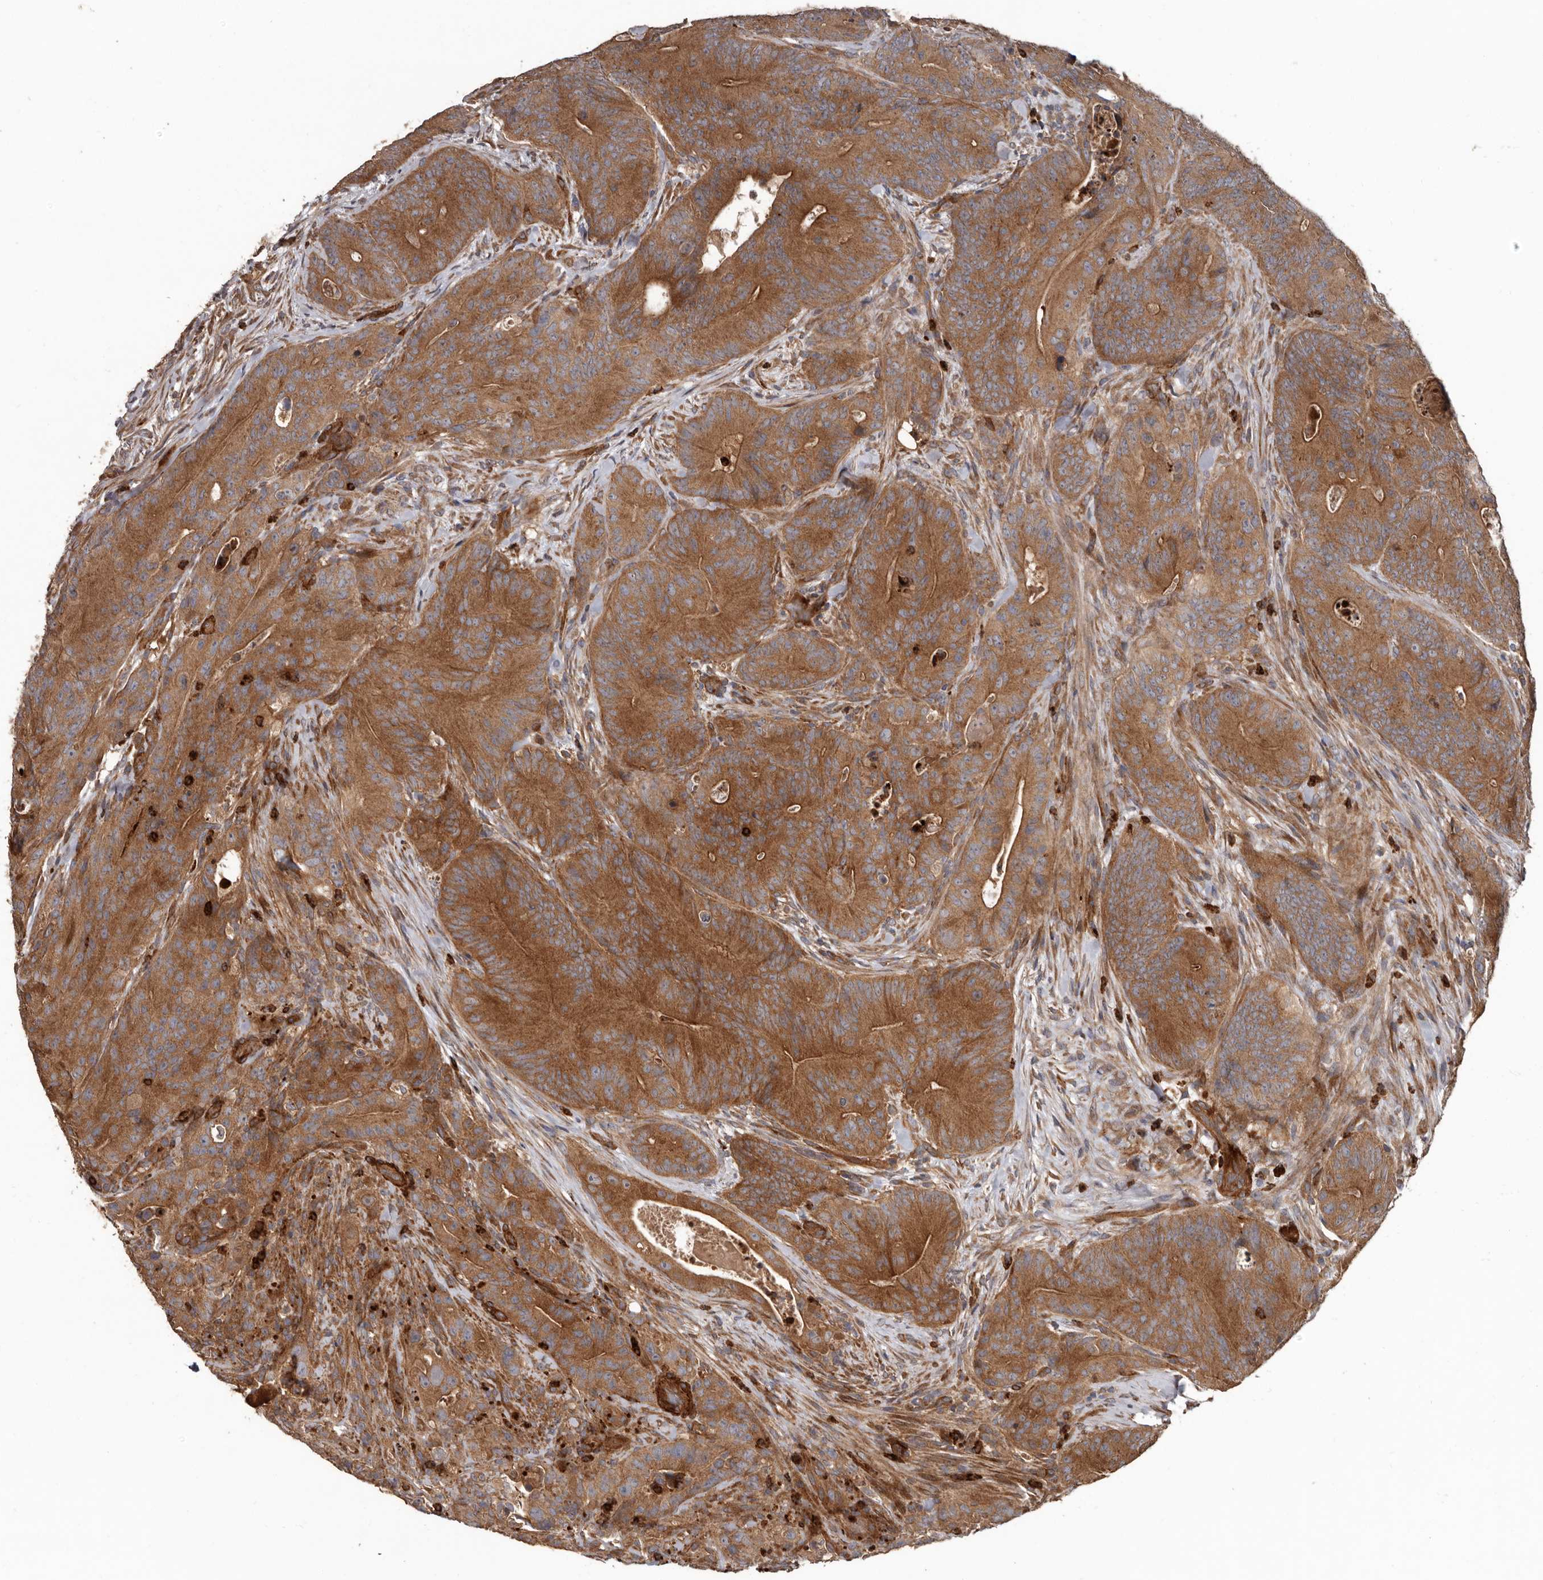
{"staining": {"intensity": "moderate", "quantity": ">75%", "location": "cytoplasmic/membranous"}, "tissue": "colorectal cancer", "cell_type": "Tumor cells", "image_type": "cancer", "snomed": [{"axis": "morphology", "description": "Normal tissue, NOS"}, {"axis": "topography", "description": "Colon"}], "caption": "An immunohistochemistry (IHC) micrograph of neoplastic tissue is shown. Protein staining in brown shows moderate cytoplasmic/membranous positivity in colorectal cancer within tumor cells.", "gene": "ARHGEF5", "patient": {"sex": "female", "age": 82}}